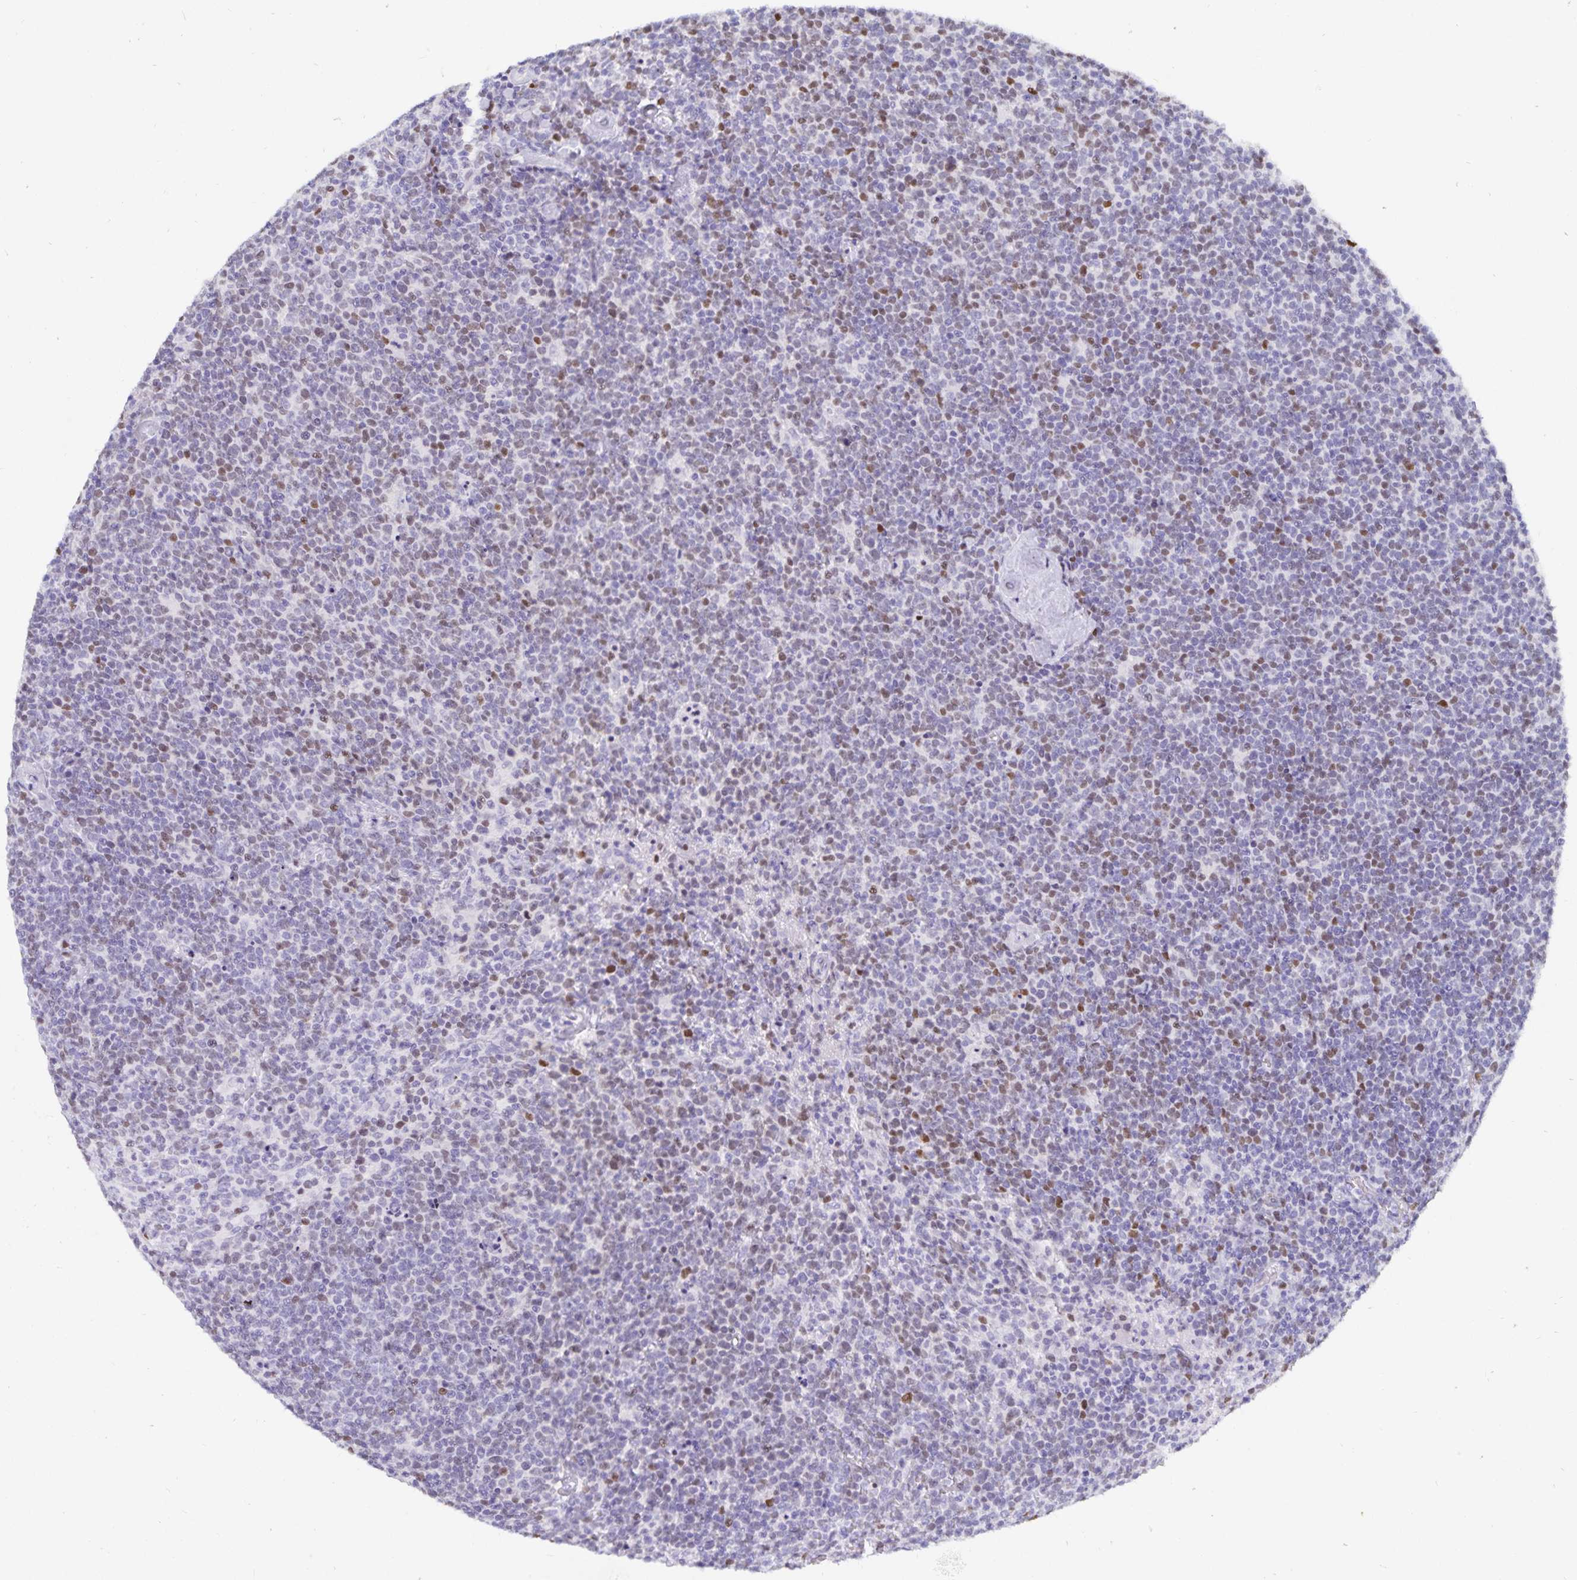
{"staining": {"intensity": "weak", "quantity": "<25%", "location": "nuclear"}, "tissue": "lymphoma", "cell_type": "Tumor cells", "image_type": "cancer", "snomed": [{"axis": "morphology", "description": "Malignant lymphoma, non-Hodgkin's type, High grade"}, {"axis": "topography", "description": "Lymph node"}], "caption": "Immunohistochemistry histopathology image of lymphoma stained for a protein (brown), which exhibits no expression in tumor cells.", "gene": "HMGB3", "patient": {"sex": "male", "age": 61}}